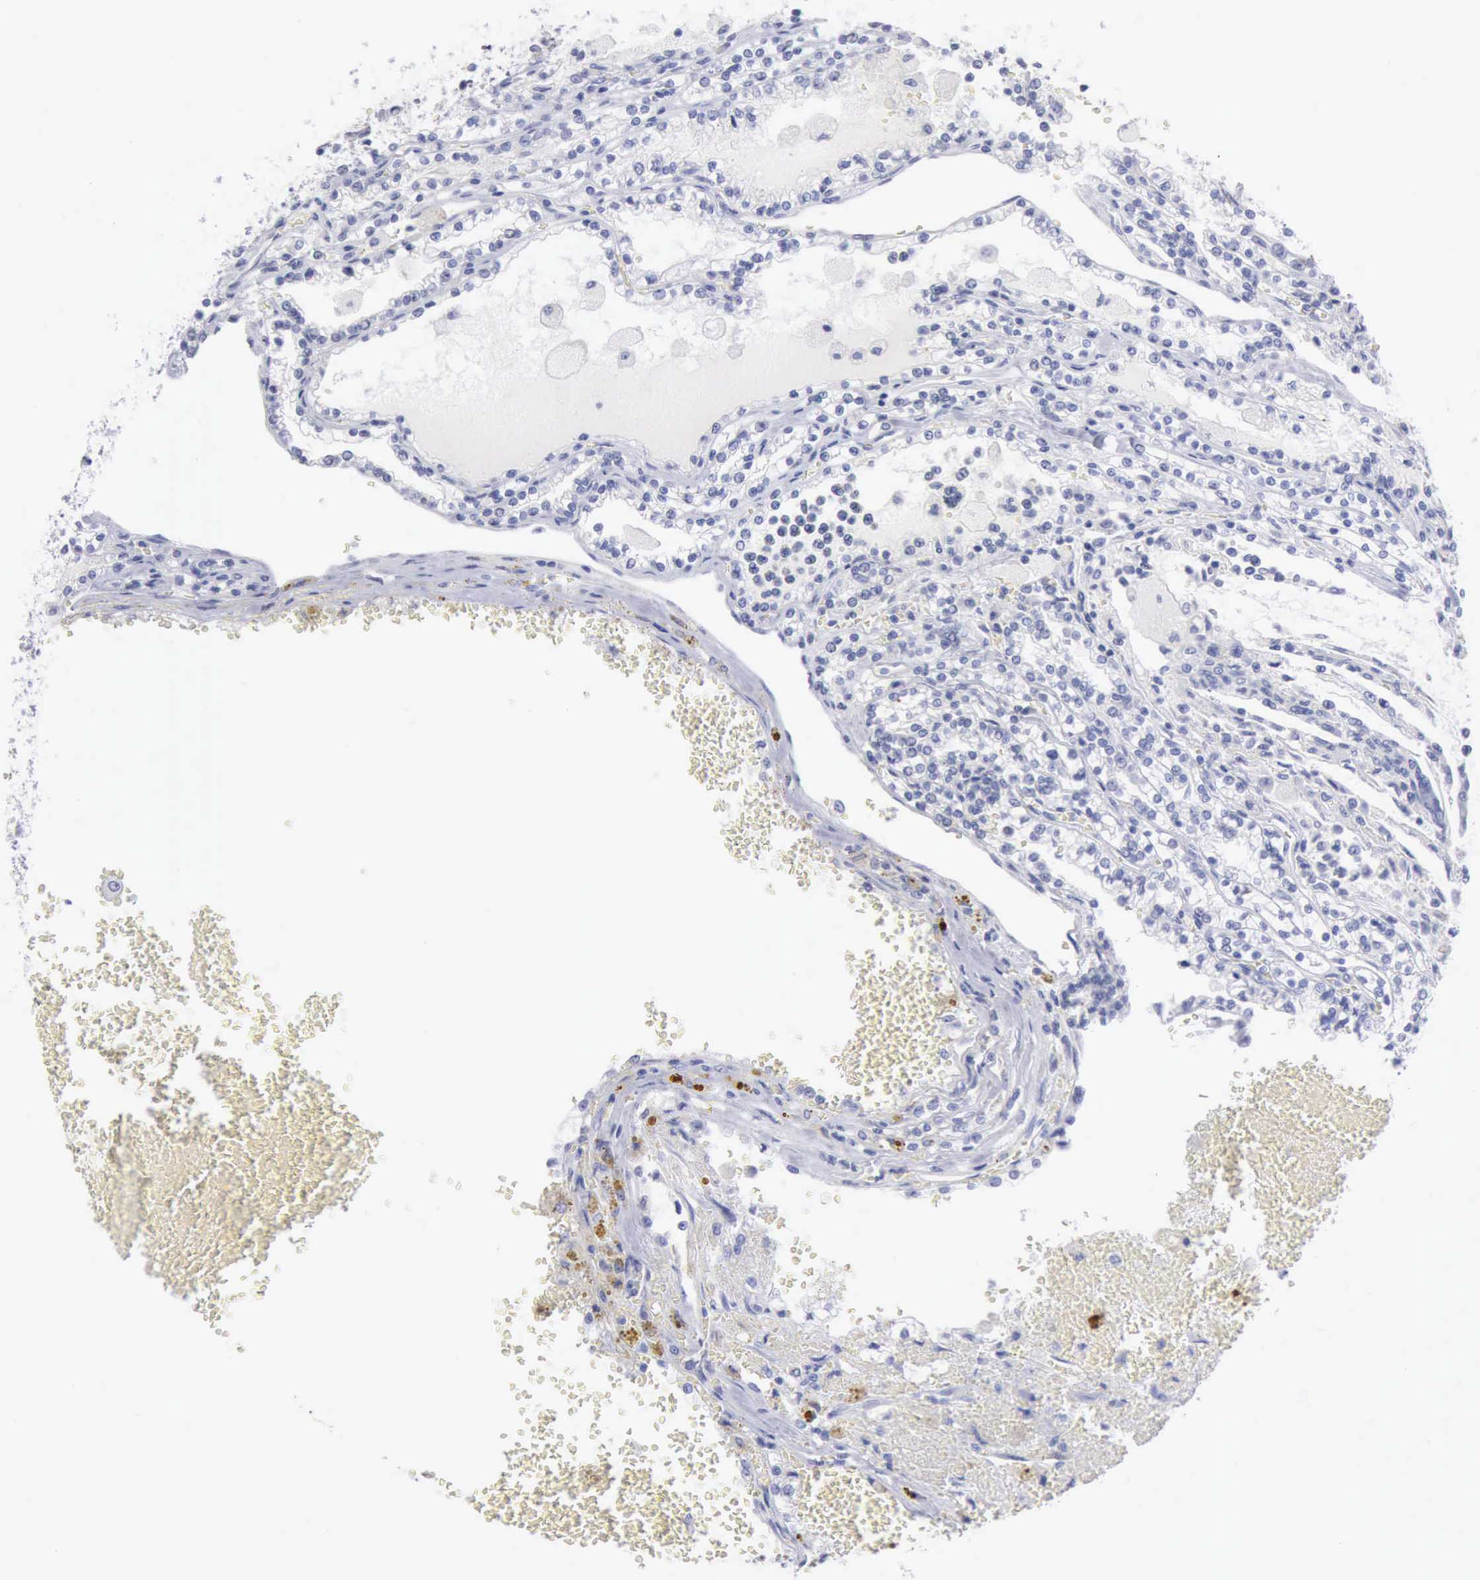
{"staining": {"intensity": "negative", "quantity": "none", "location": "none"}, "tissue": "renal cancer", "cell_type": "Tumor cells", "image_type": "cancer", "snomed": [{"axis": "morphology", "description": "Adenocarcinoma, NOS"}, {"axis": "topography", "description": "Kidney"}], "caption": "An image of human adenocarcinoma (renal) is negative for staining in tumor cells.", "gene": "ANGEL1", "patient": {"sex": "female", "age": 56}}